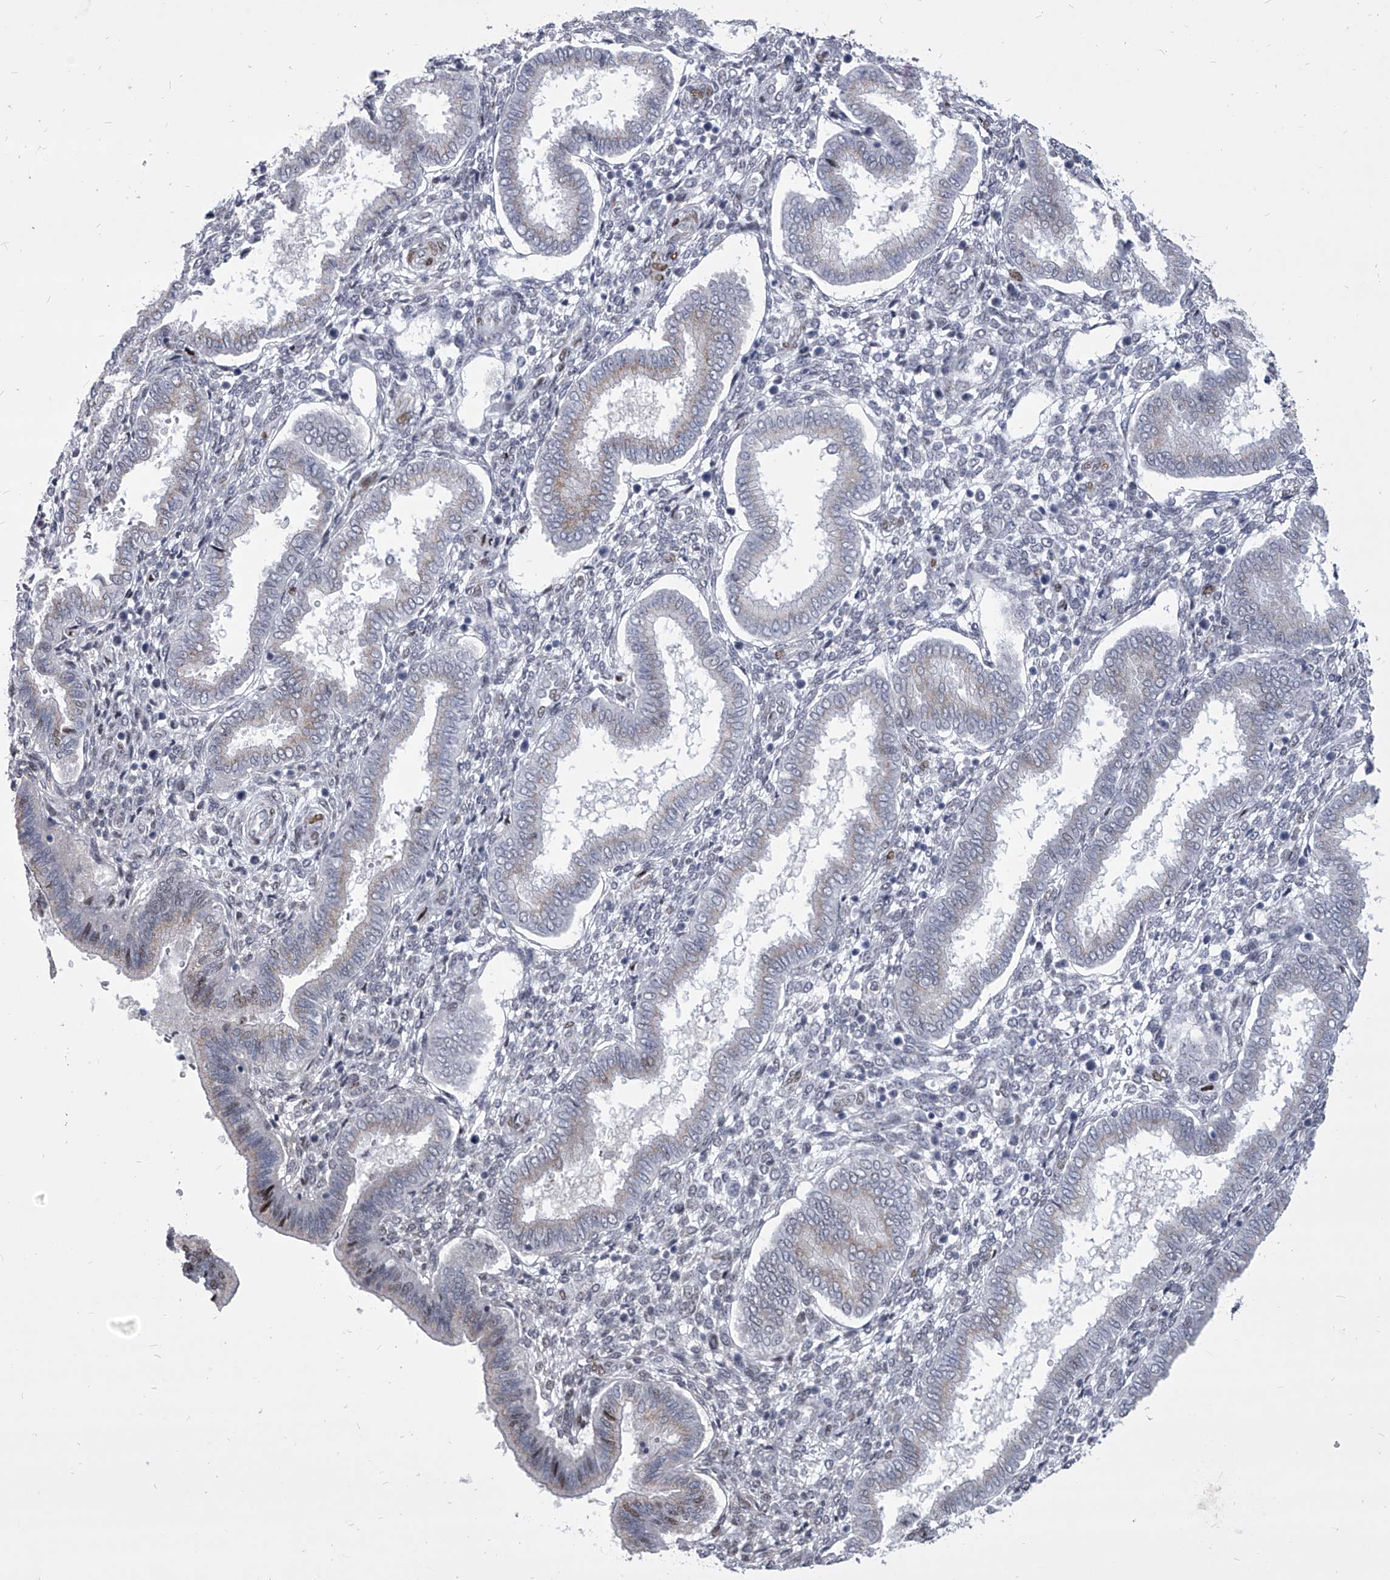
{"staining": {"intensity": "negative", "quantity": "none", "location": "none"}, "tissue": "endometrium", "cell_type": "Cells in endometrial stroma", "image_type": "normal", "snomed": [{"axis": "morphology", "description": "Normal tissue, NOS"}, {"axis": "topography", "description": "Endometrium"}], "caption": "Endometrium was stained to show a protein in brown. There is no significant positivity in cells in endometrial stroma. (IHC, brightfield microscopy, high magnification).", "gene": "EVA1C", "patient": {"sex": "female", "age": 24}}